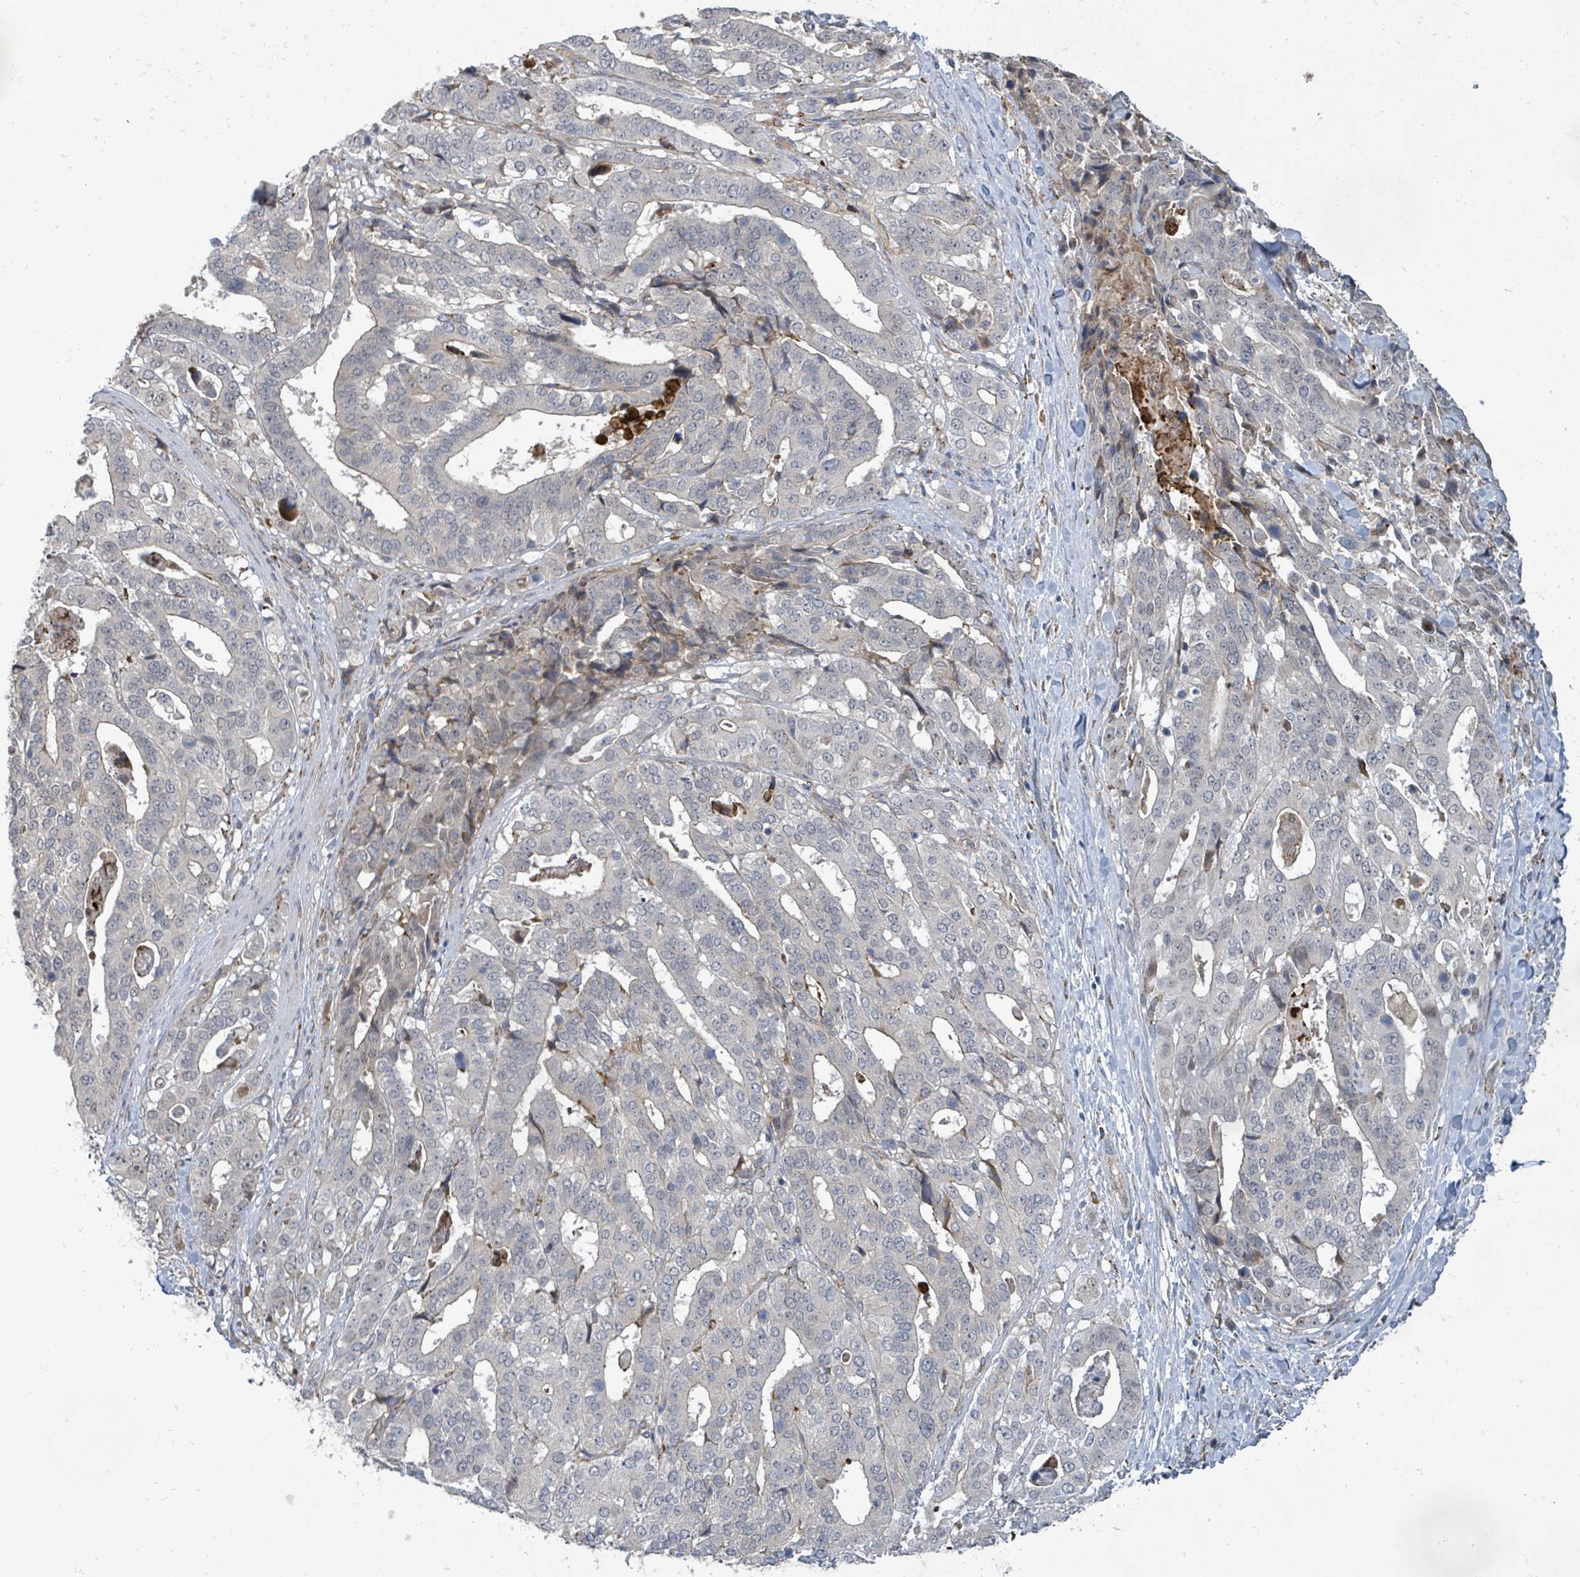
{"staining": {"intensity": "negative", "quantity": "none", "location": "none"}, "tissue": "stomach cancer", "cell_type": "Tumor cells", "image_type": "cancer", "snomed": [{"axis": "morphology", "description": "Adenocarcinoma, NOS"}, {"axis": "topography", "description": "Stomach"}], "caption": "Immunohistochemical staining of stomach adenocarcinoma exhibits no significant staining in tumor cells.", "gene": "SHROOM2", "patient": {"sex": "male", "age": 48}}